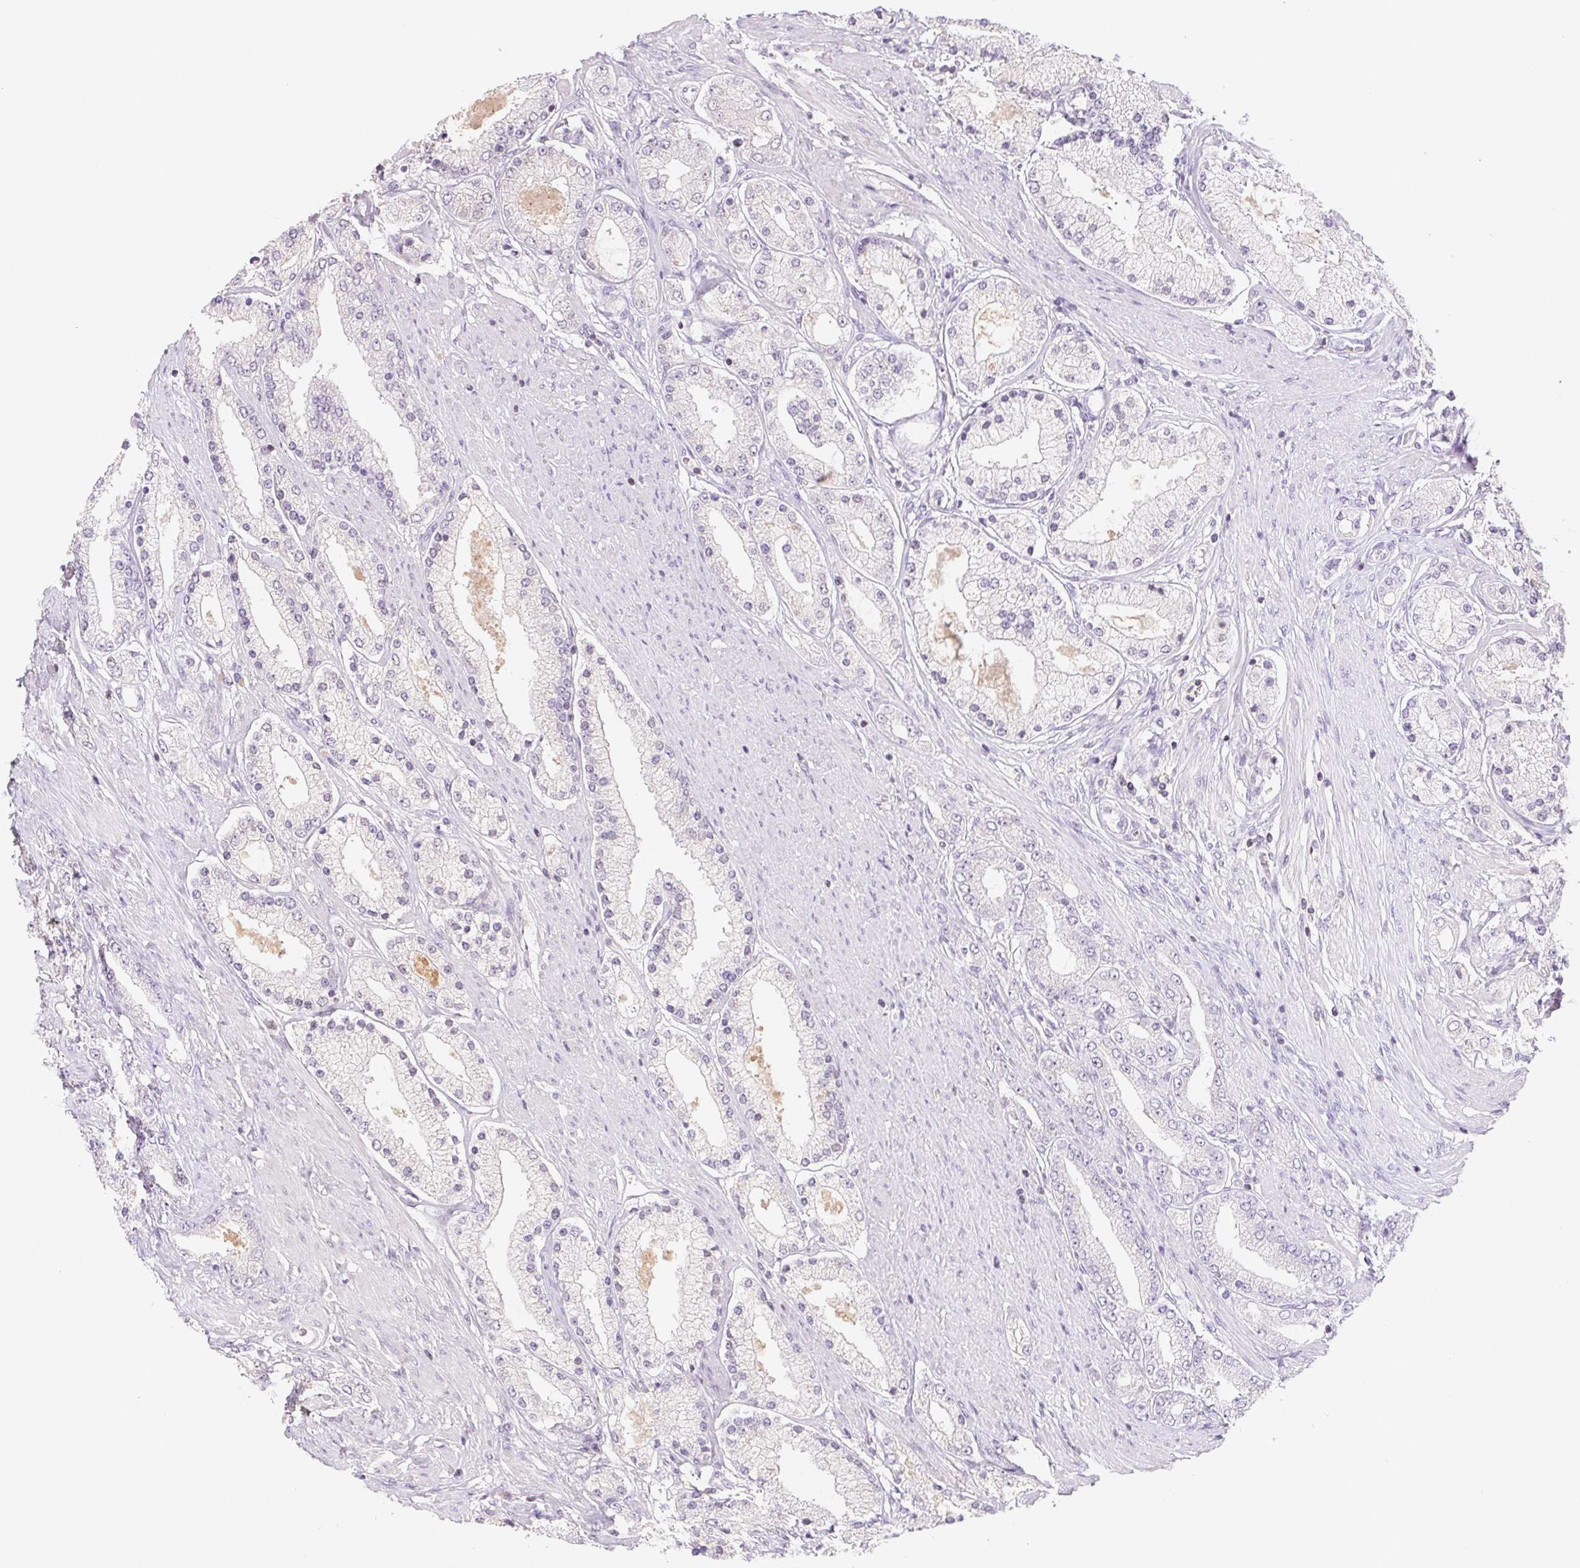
{"staining": {"intensity": "negative", "quantity": "none", "location": "none"}, "tissue": "prostate cancer", "cell_type": "Tumor cells", "image_type": "cancer", "snomed": [{"axis": "morphology", "description": "Adenocarcinoma, High grade"}, {"axis": "topography", "description": "Prostate"}], "caption": "Tumor cells are negative for protein expression in human prostate cancer. (Stains: DAB immunohistochemistry with hematoxylin counter stain, Microscopy: brightfield microscopy at high magnification).", "gene": "KIF26A", "patient": {"sex": "male", "age": 67}}